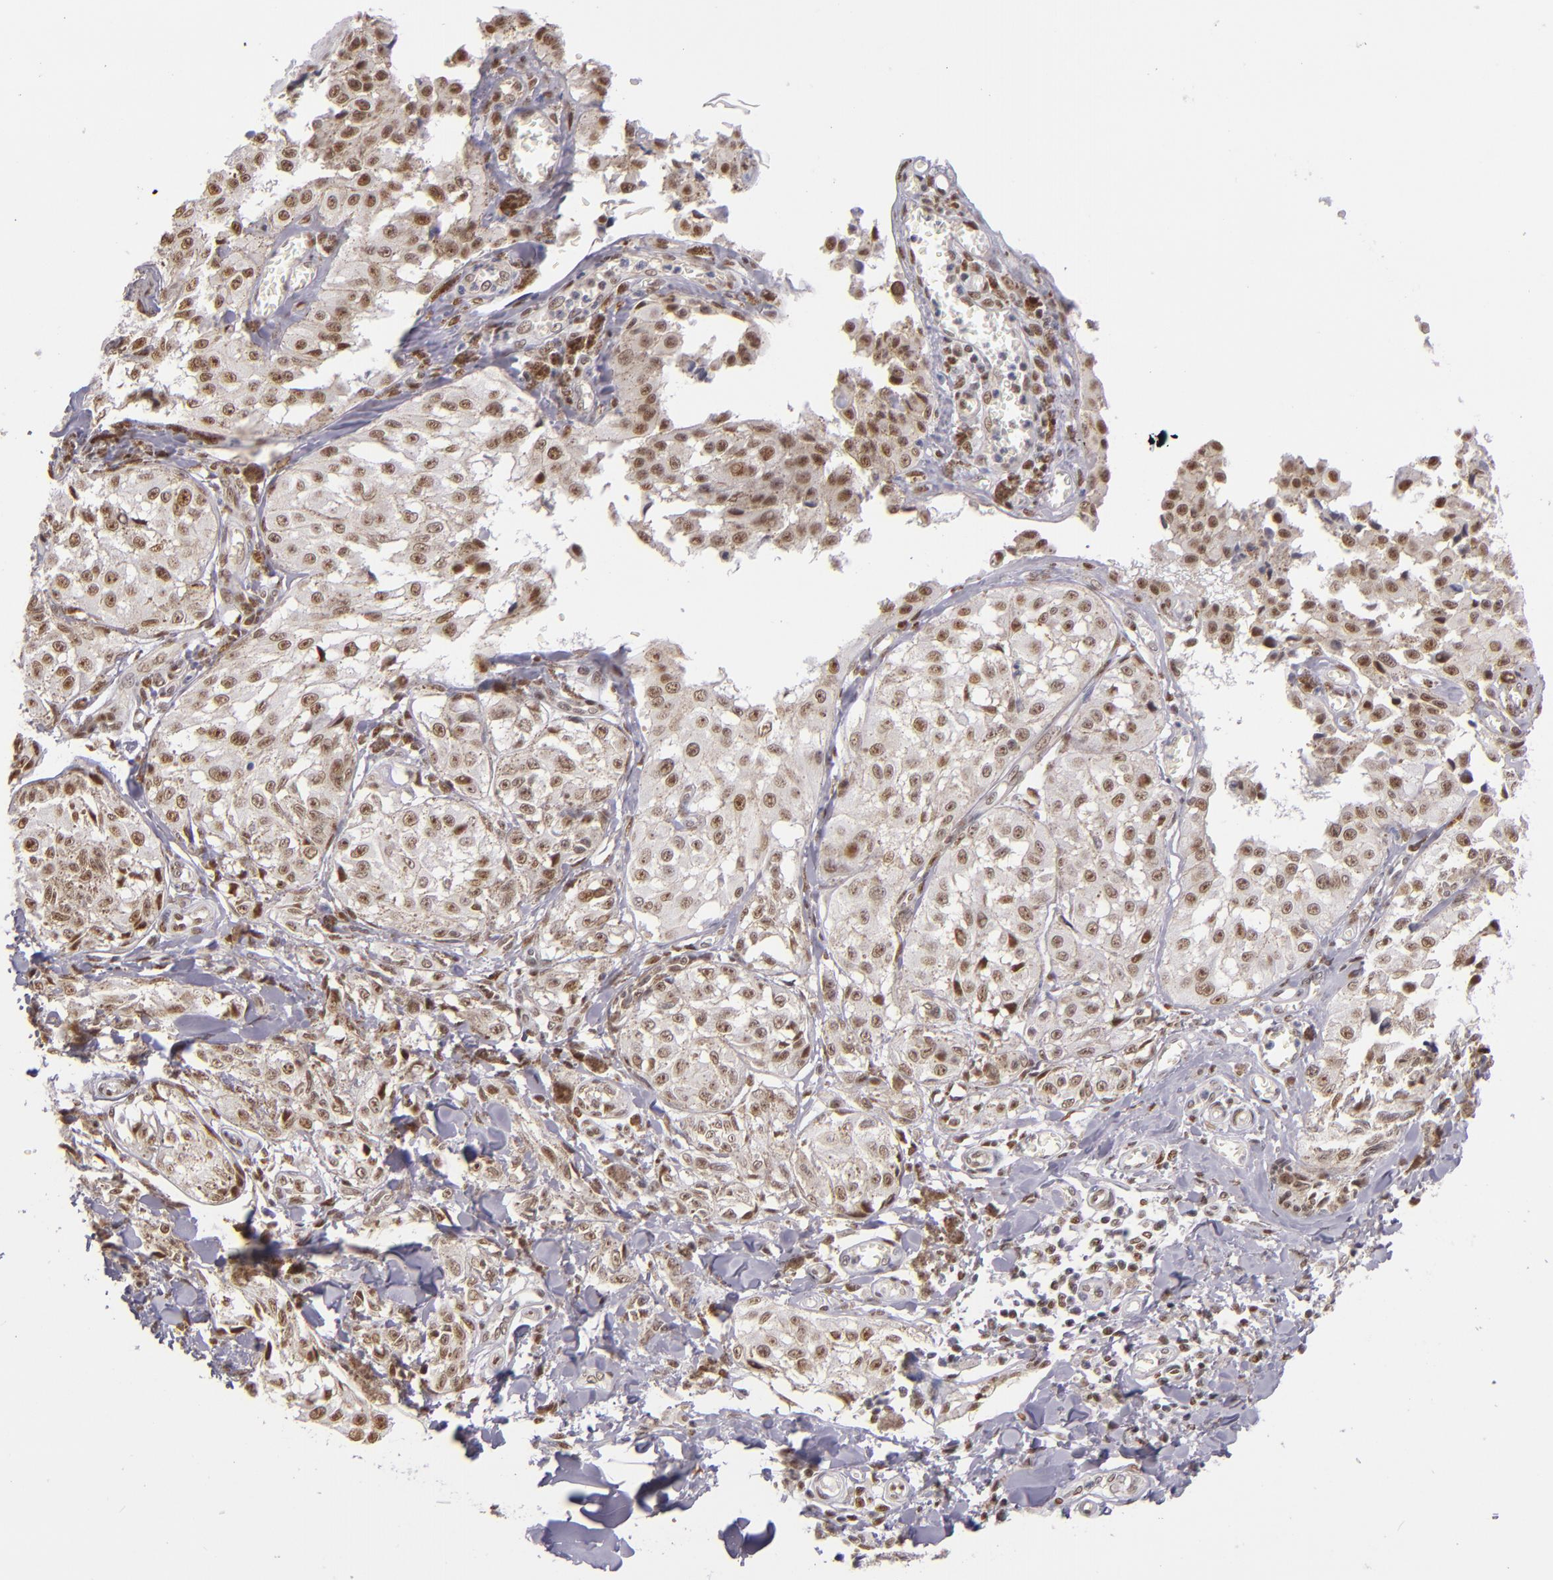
{"staining": {"intensity": "weak", "quantity": ">75%", "location": "nuclear"}, "tissue": "melanoma", "cell_type": "Tumor cells", "image_type": "cancer", "snomed": [{"axis": "morphology", "description": "Malignant melanoma, NOS"}, {"axis": "topography", "description": "Skin"}], "caption": "Immunohistochemical staining of melanoma displays low levels of weak nuclear expression in about >75% of tumor cells.", "gene": "NCOR2", "patient": {"sex": "female", "age": 82}}